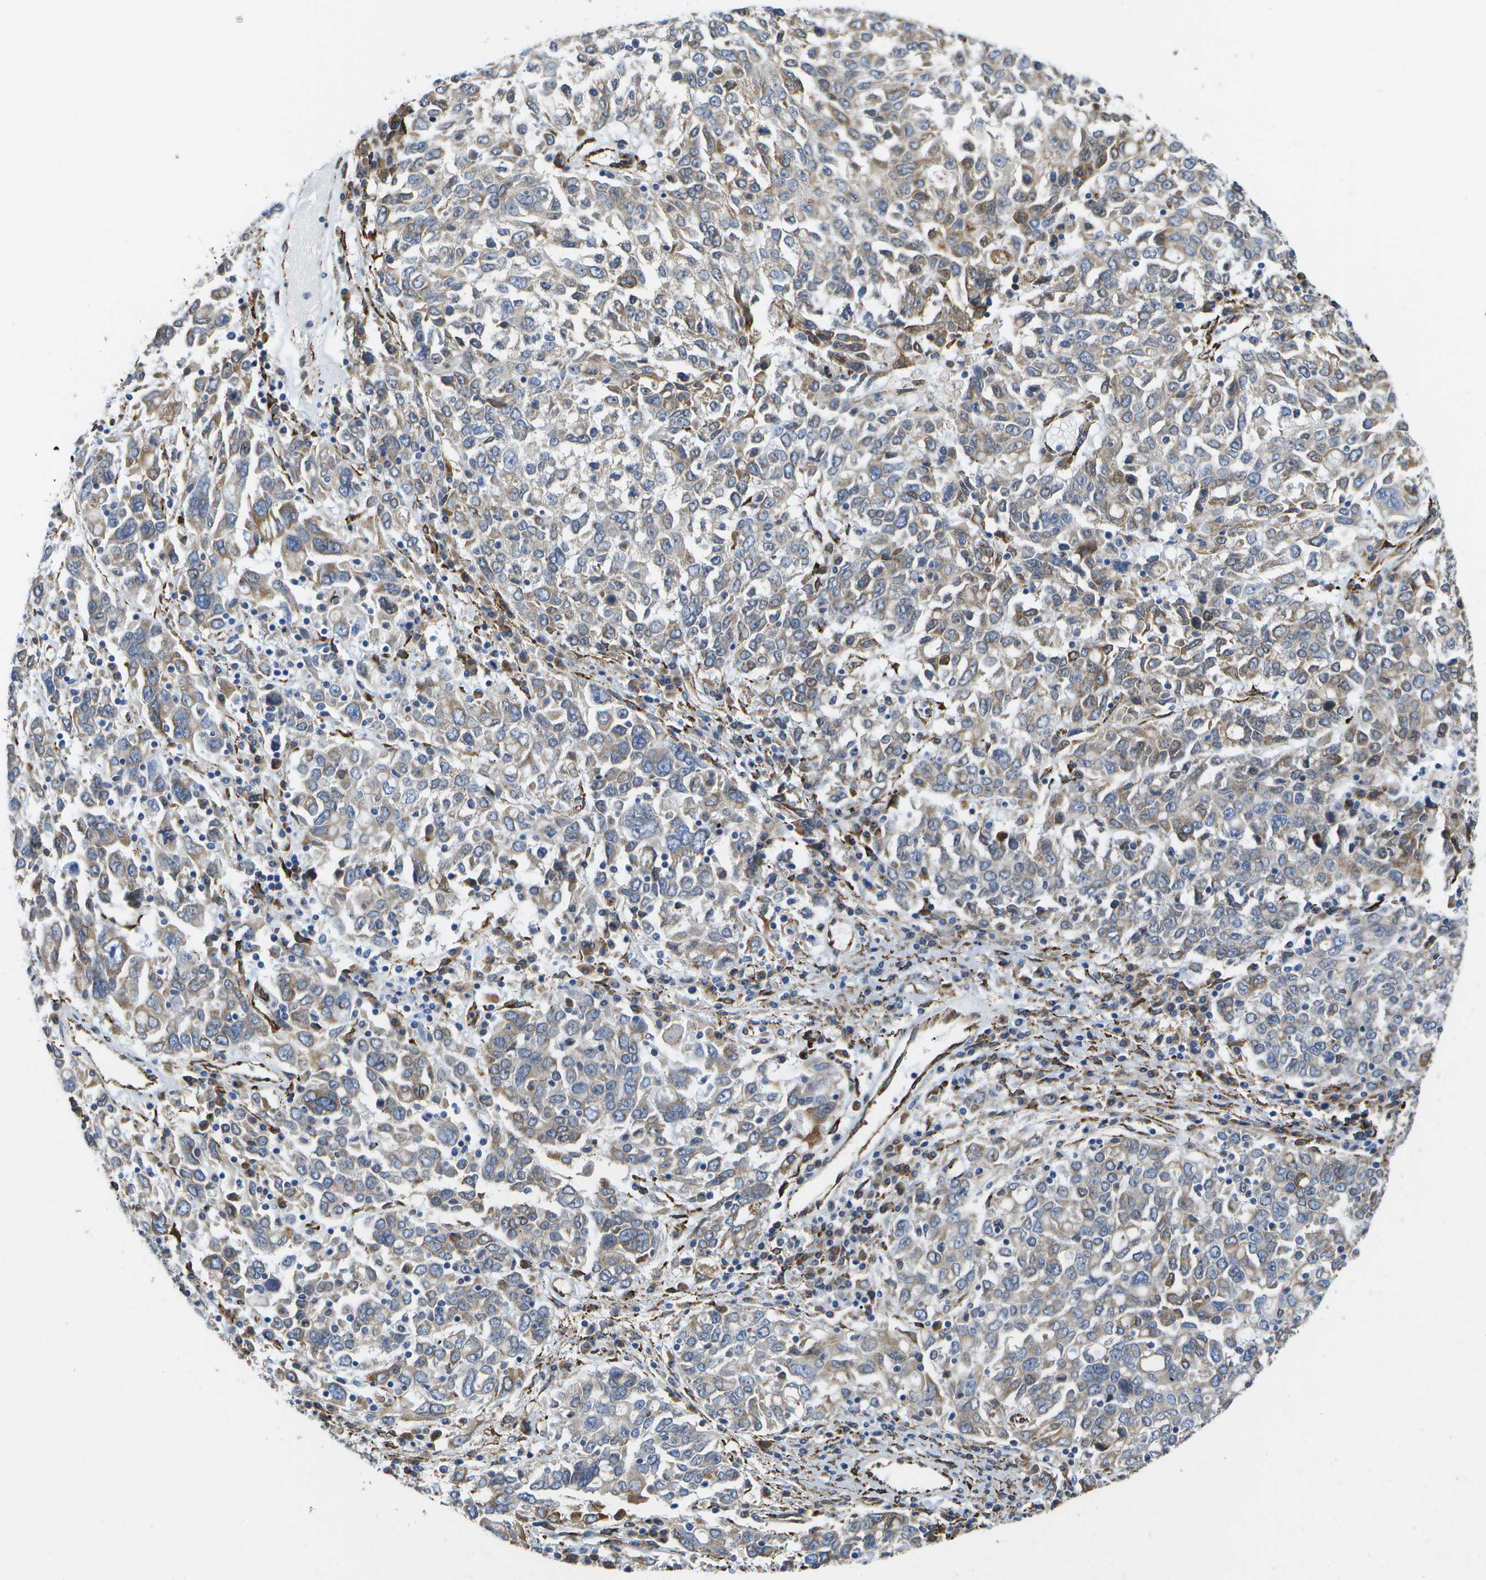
{"staining": {"intensity": "moderate", "quantity": "<25%", "location": "cytoplasmic/membranous"}, "tissue": "ovarian cancer", "cell_type": "Tumor cells", "image_type": "cancer", "snomed": [{"axis": "morphology", "description": "Carcinoma, endometroid"}, {"axis": "topography", "description": "Ovary"}], "caption": "This micrograph exhibits immunohistochemistry staining of human endometroid carcinoma (ovarian), with low moderate cytoplasmic/membranous expression in about <25% of tumor cells.", "gene": "ZDHHC17", "patient": {"sex": "female", "age": 62}}